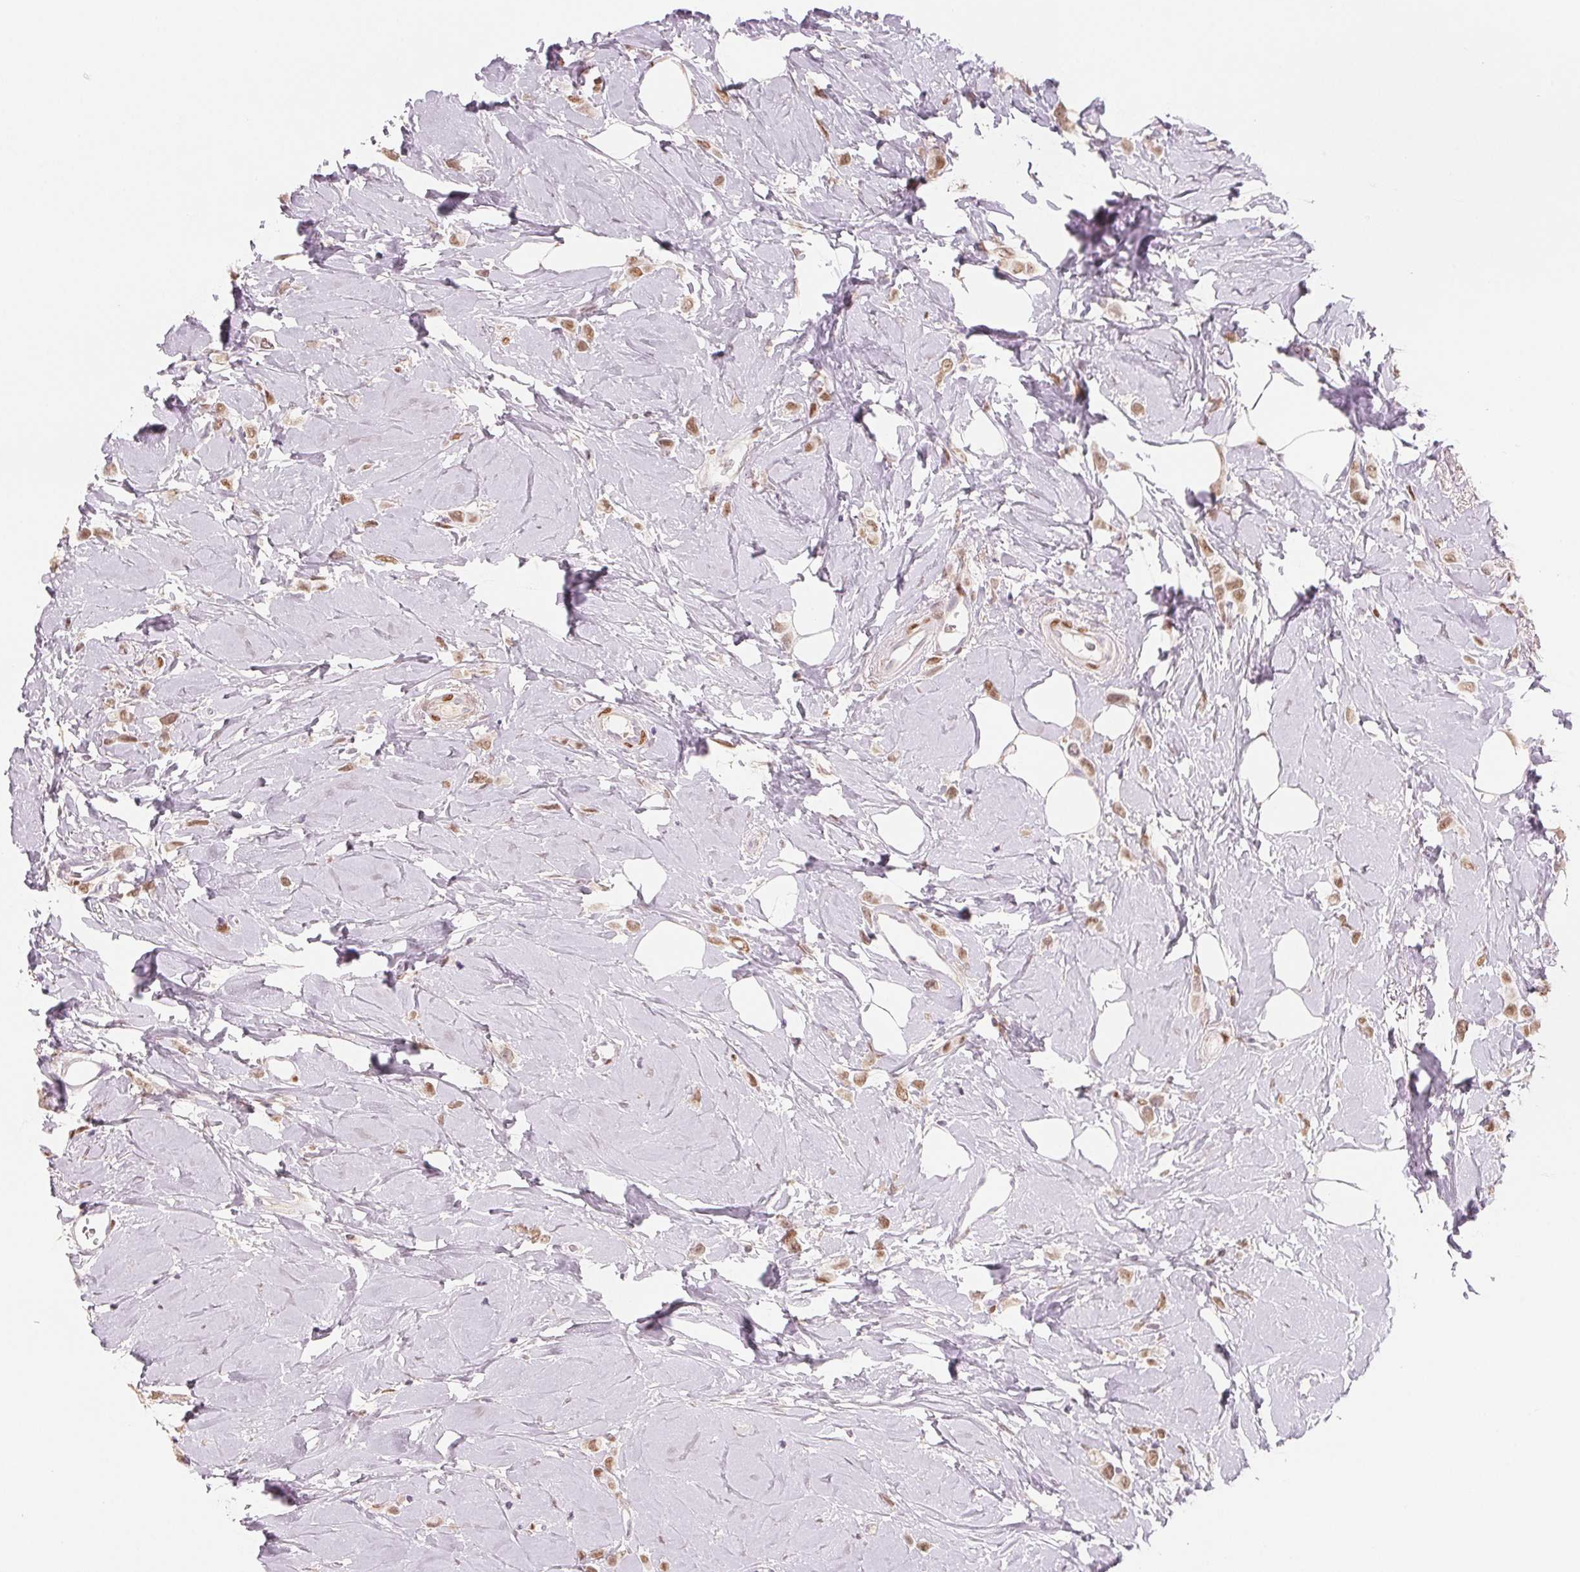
{"staining": {"intensity": "moderate", "quantity": ">75%", "location": "nuclear"}, "tissue": "breast cancer", "cell_type": "Tumor cells", "image_type": "cancer", "snomed": [{"axis": "morphology", "description": "Lobular carcinoma"}, {"axis": "topography", "description": "Breast"}], "caption": "A photomicrograph of lobular carcinoma (breast) stained for a protein shows moderate nuclear brown staining in tumor cells.", "gene": "SMARCD3", "patient": {"sex": "female", "age": 66}}